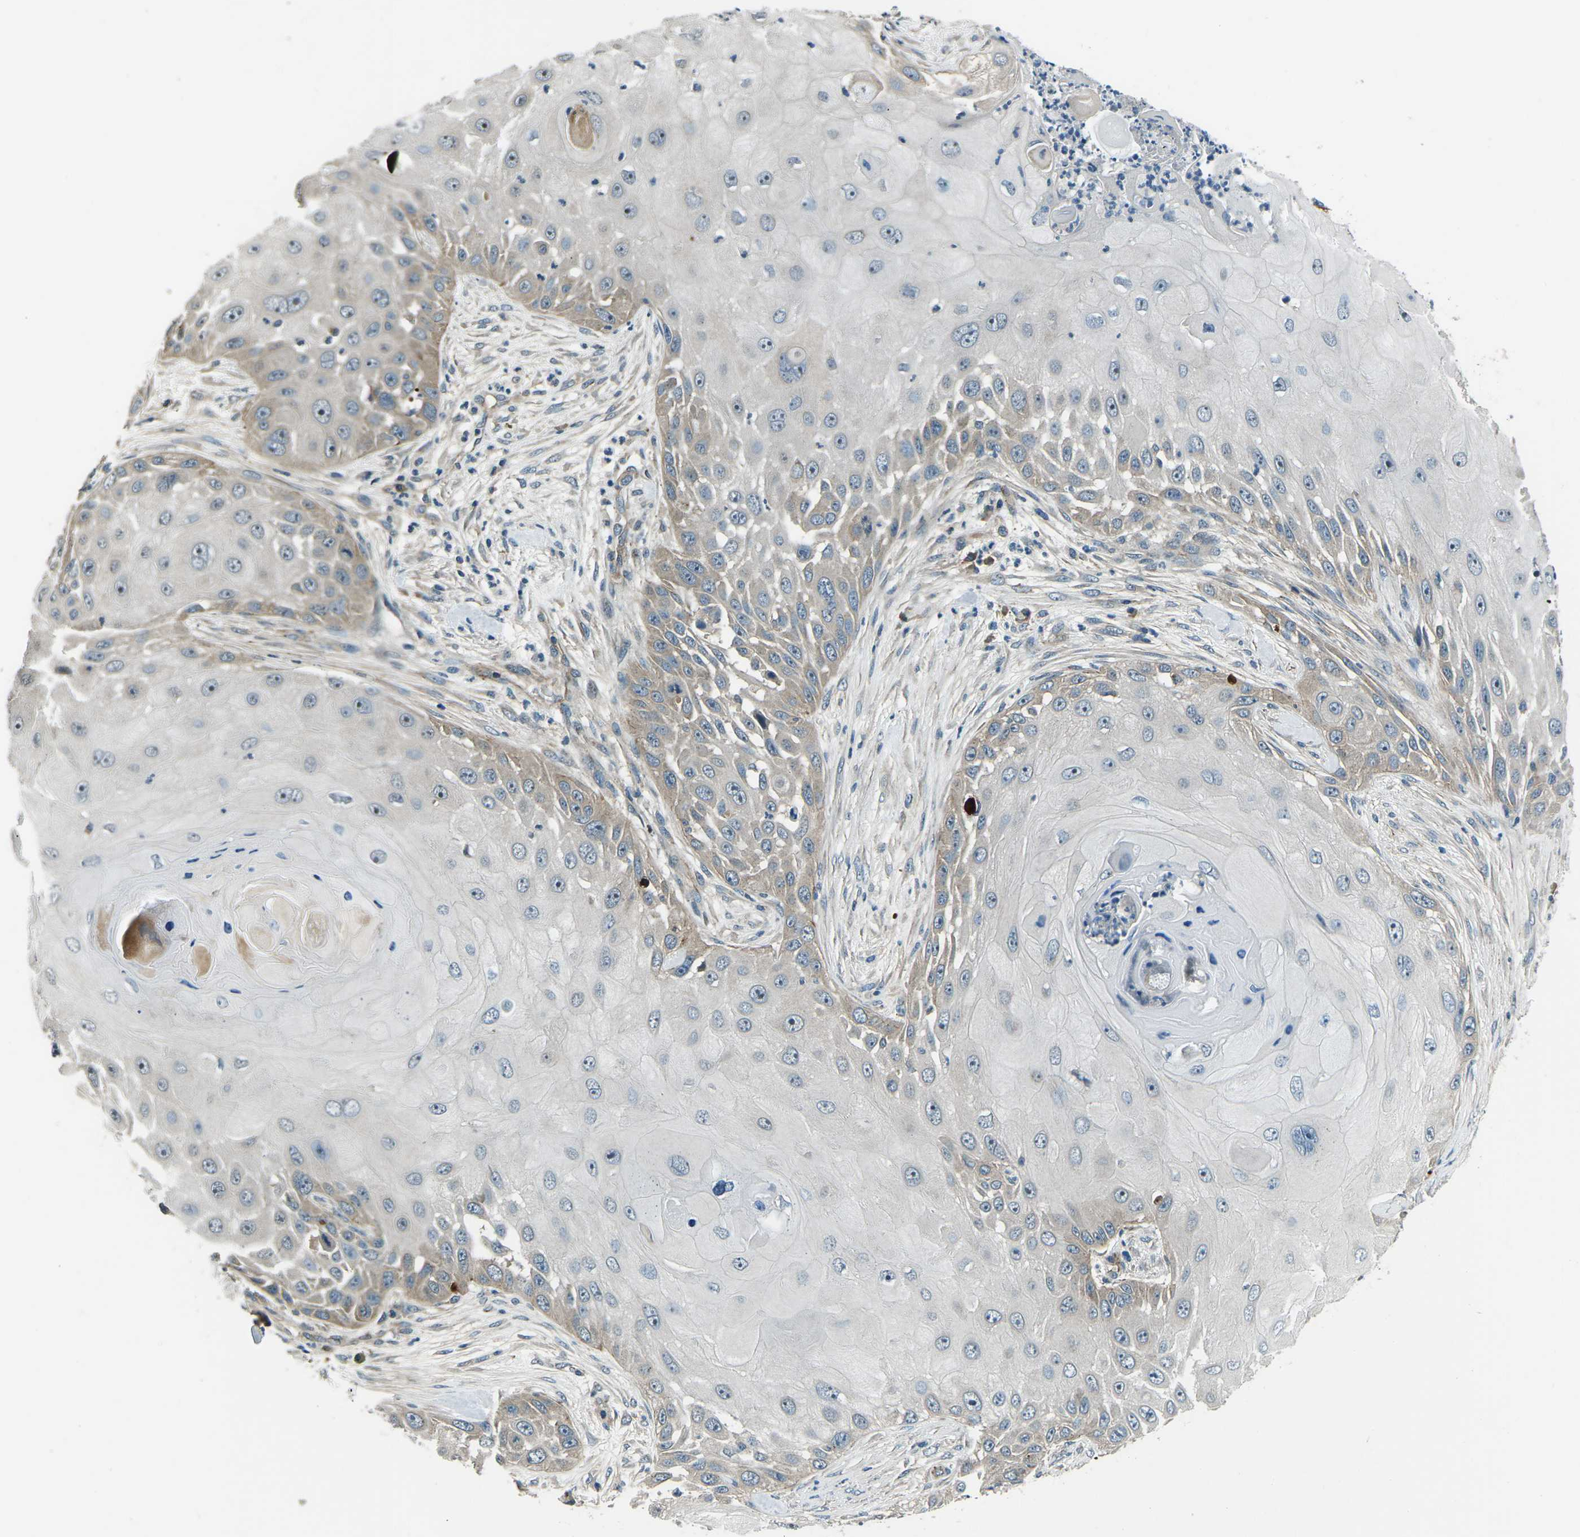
{"staining": {"intensity": "weak", "quantity": "25%-75%", "location": "cytoplasmic/membranous"}, "tissue": "skin cancer", "cell_type": "Tumor cells", "image_type": "cancer", "snomed": [{"axis": "morphology", "description": "Squamous cell carcinoma, NOS"}, {"axis": "topography", "description": "Skin"}], "caption": "Immunohistochemical staining of human skin cancer demonstrates weak cytoplasmic/membranous protein staining in approximately 25%-75% of tumor cells.", "gene": "AFAP1", "patient": {"sex": "female", "age": 44}}